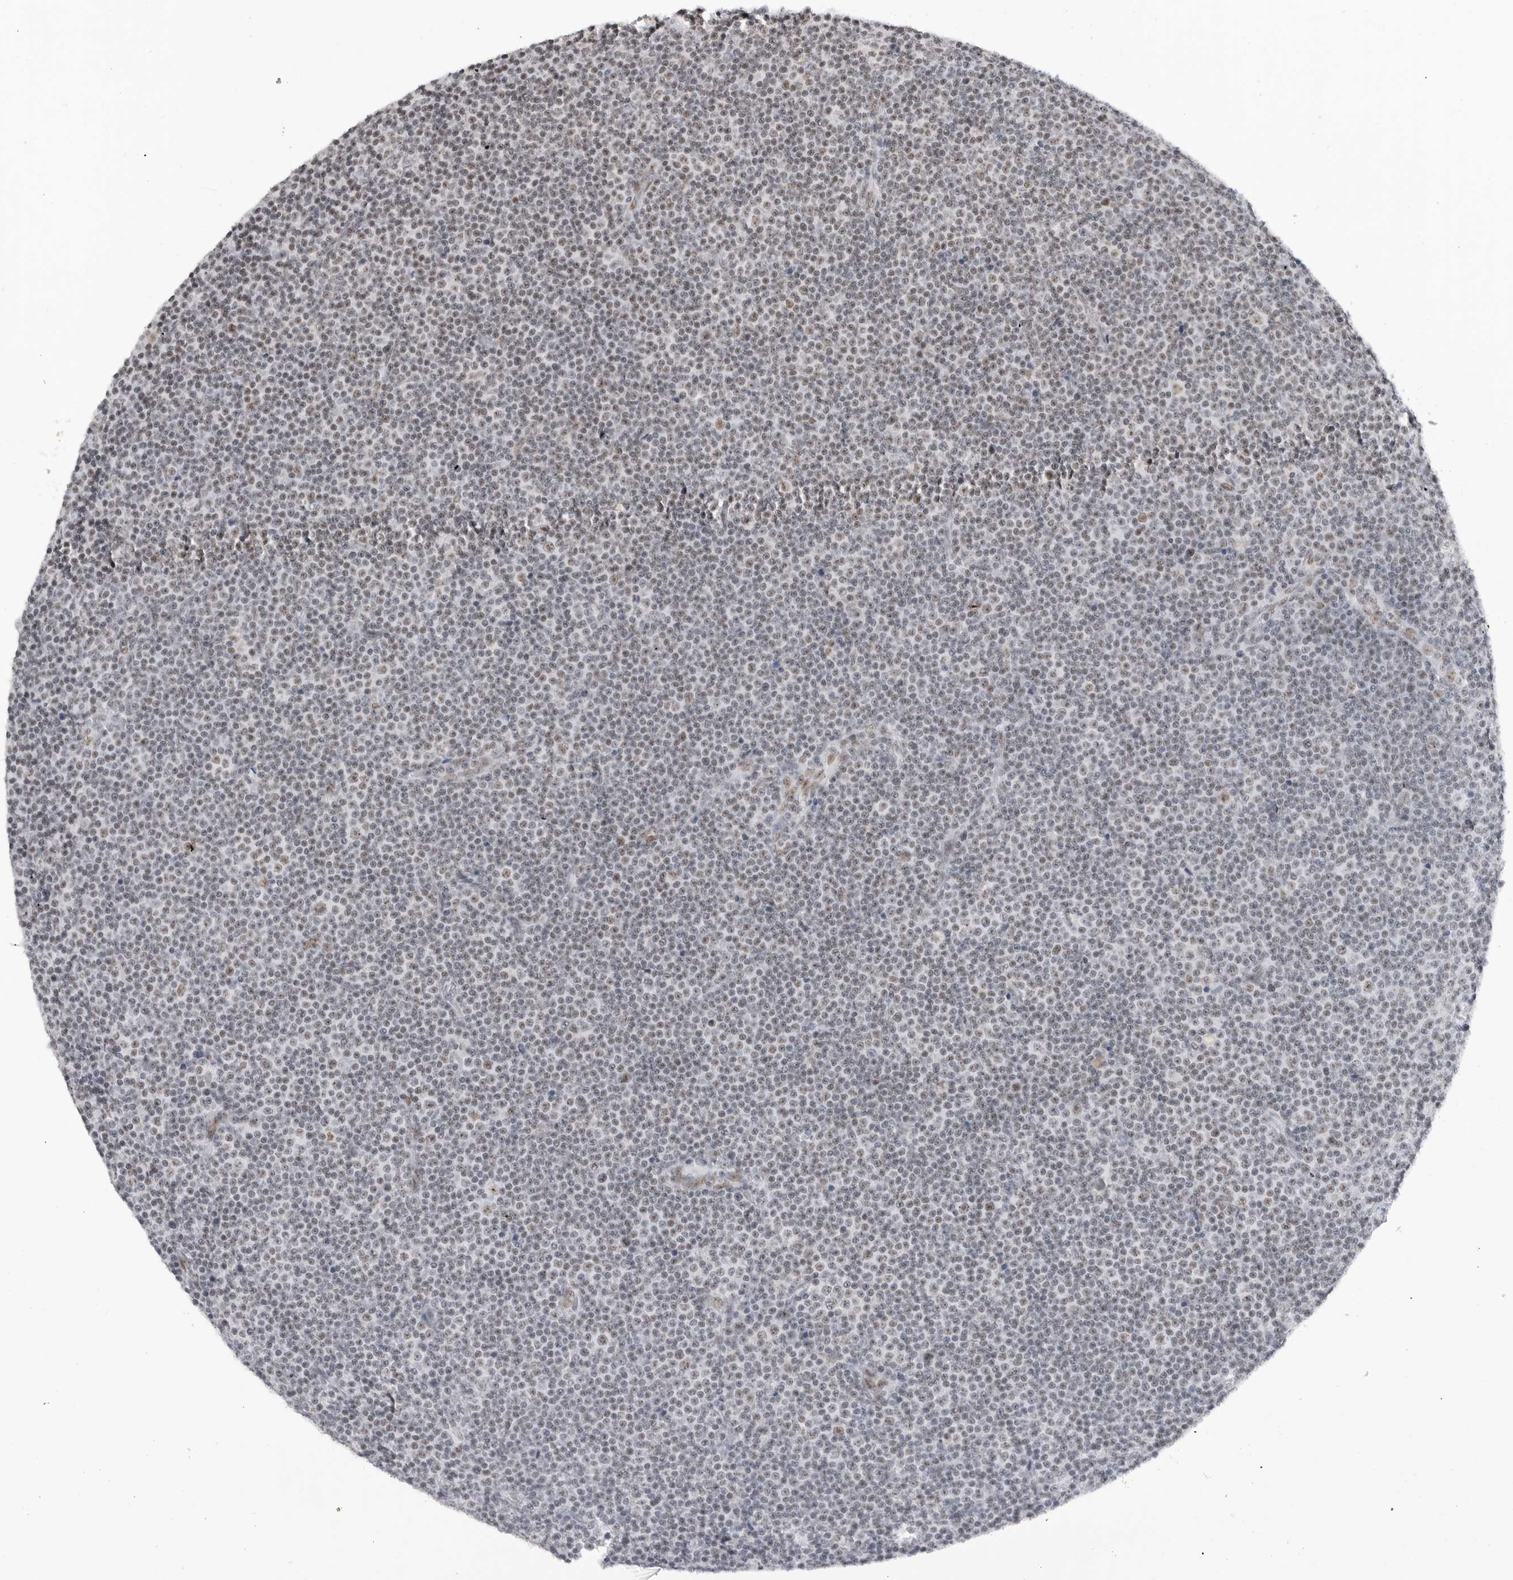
{"staining": {"intensity": "weak", "quantity": "25%-75%", "location": "nuclear"}, "tissue": "lymphoma", "cell_type": "Tumor cells", "image_type": "cancer", "snomed": [{"axis": "morphology", "description": "Malignant lymphoma, non-Hodgkin's type, Low grade"}, {"axis": "topography", "description": "Lymph node"}], "caption": "Protein analysis of lymphoma tissue demonstrates weak nuclear positivity in approximately 25%-75% of tumor cells. (IHC, brightfield microscopy, high magnification).", "gene": "WRAP53", "patient": {"sex": "female", "age": 67}}